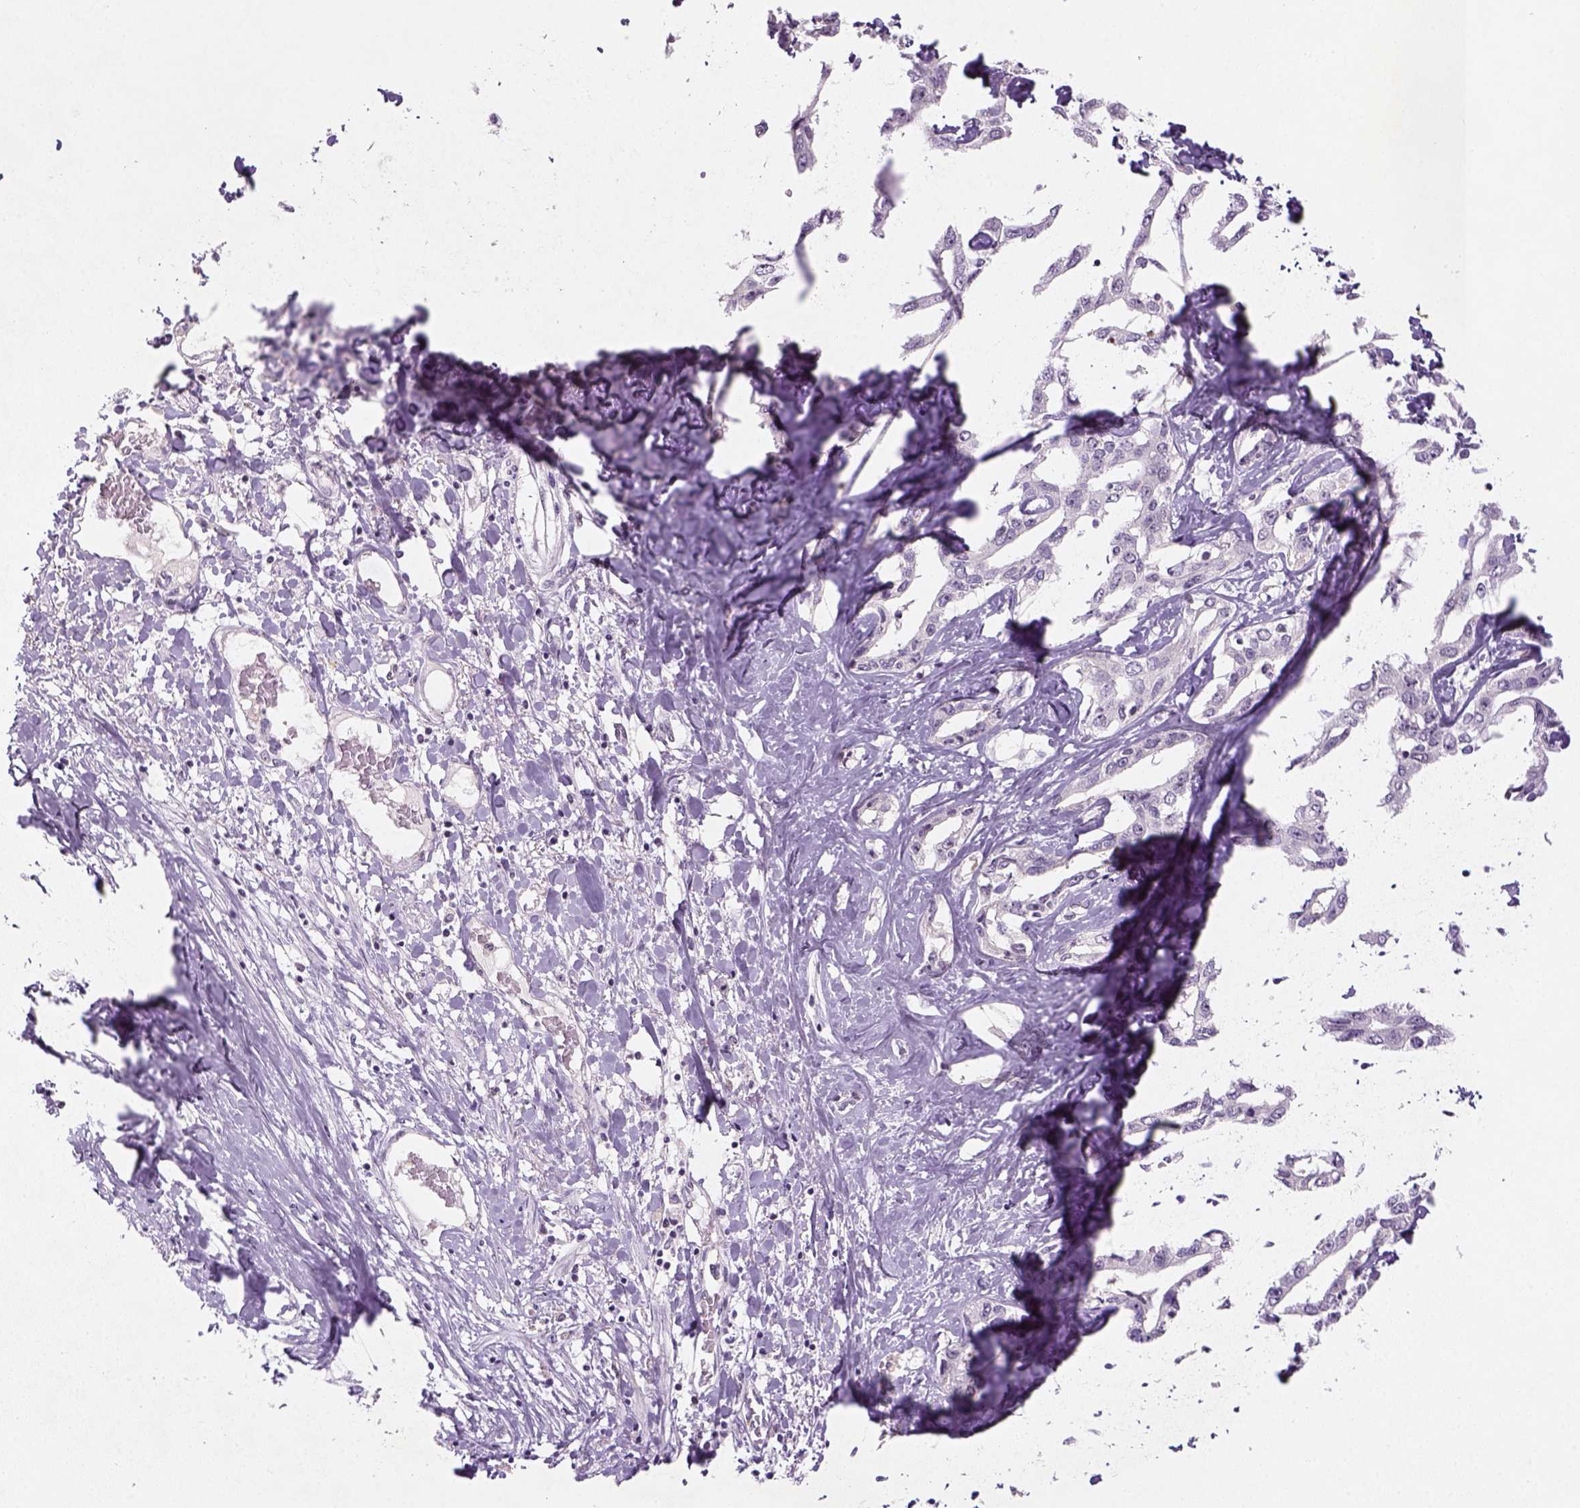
{"staining": {"intensity": "negative", "quantity": "none", "location": "none"}, "tissue": "liver cancer", "cell_type": "Tumor cells", "image_type": "cancer", "snomed": [{"axis": "morphology", "description": "Cholangiocarcinoma"}, {"axis": "topography", "description": "Liver"}], "caption": "A photomicrograph of liver cholangiocarcinoma stained for a protein exhibits no brown staining in tumor cells.", "gene": "MAGEB3", "patient": {"sex": "male", "age": 59}}